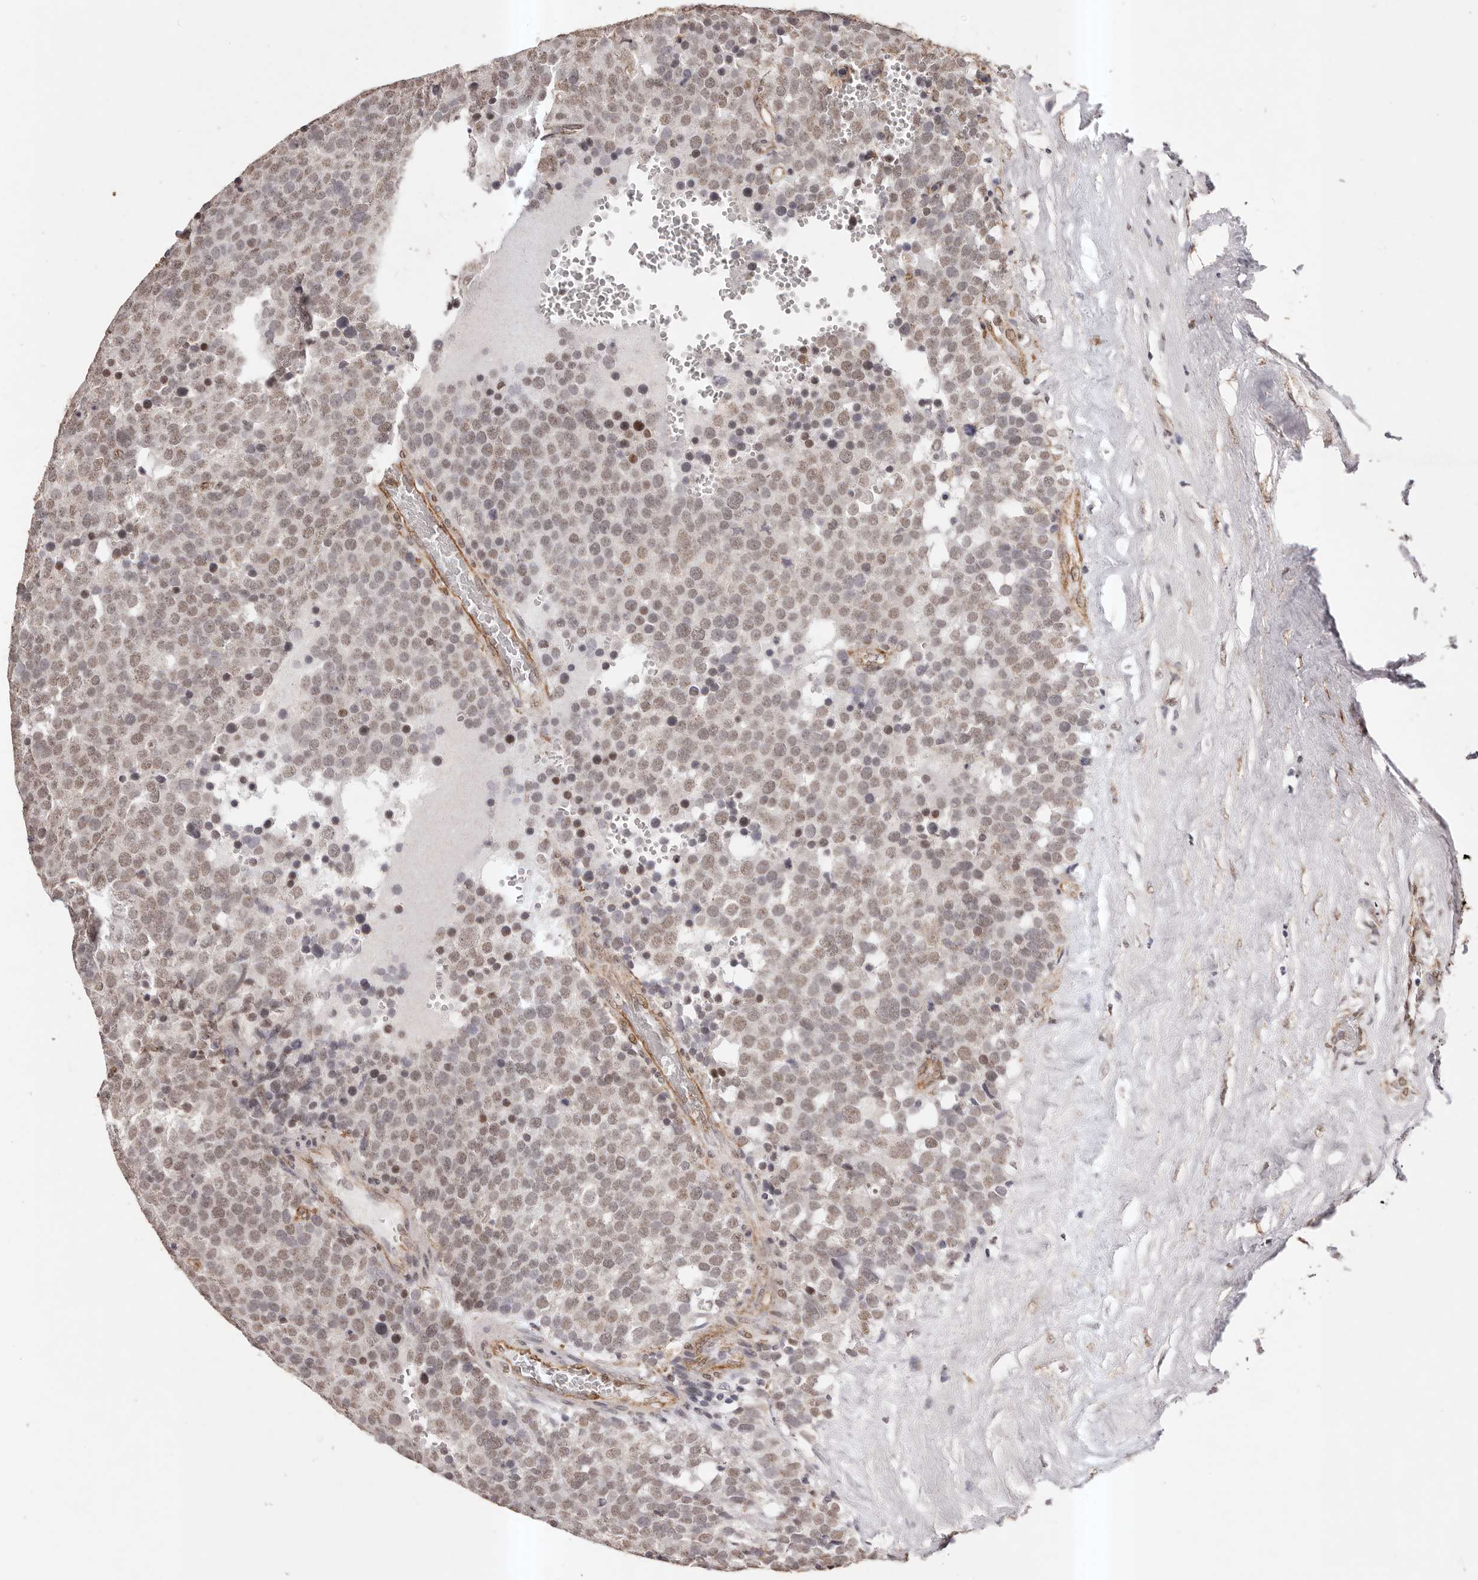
{"staining": {"intensity": "moderate", "quantity": ">75%", "location": "nuclear"}, "tissue": "testis cancer", "cell_type": "Tumor cells", "image_type": "cancer", "snomed": [{"axis": "morphology", "description": "Seminoma, NOS"}, {"axis": "topography", "description": "Testis"}], "caption": "IHC histopathology image of testis seminoma stained for a protein (brown), which shows medium levels of moderate nuclear expression in approximately >75% of tumor cells.", "gene": "RPS6KA5", "patient": {"sex": "male", "age": 71}}